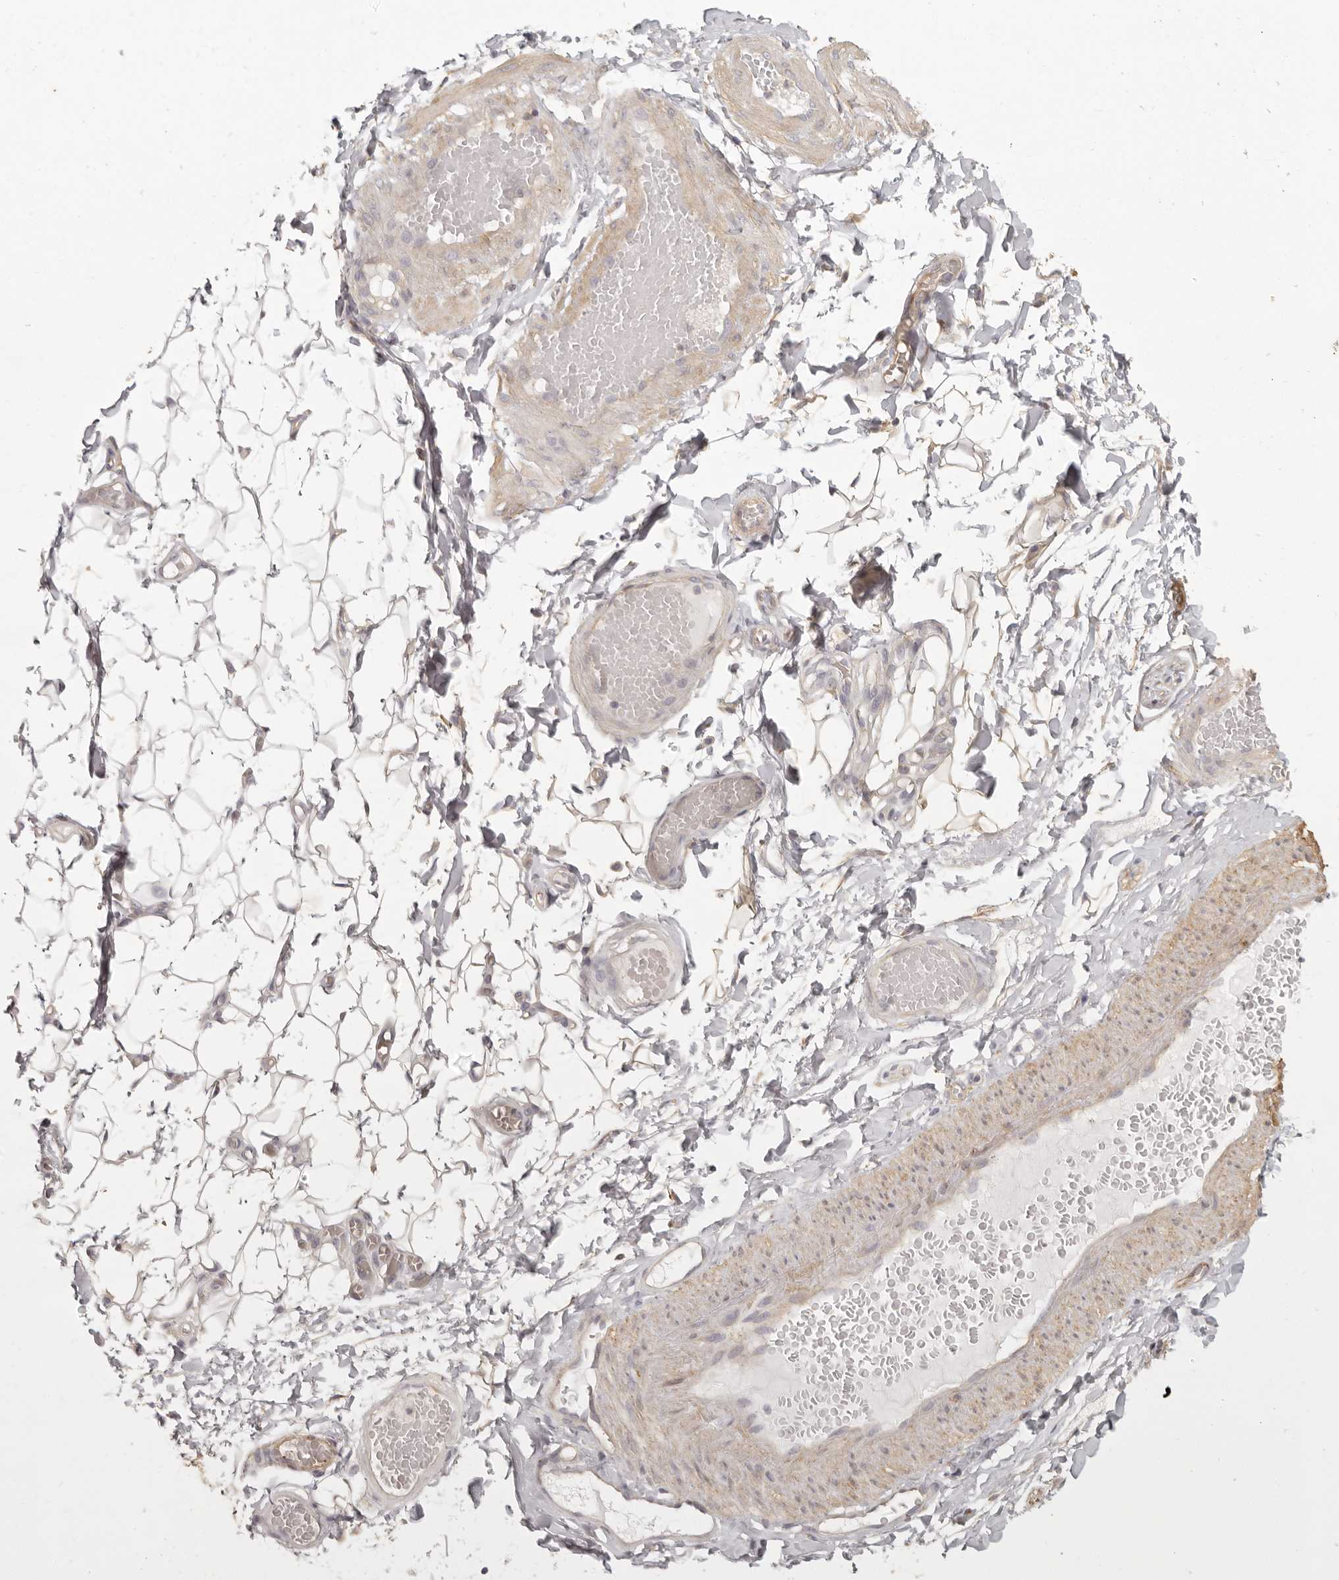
{"staining": {"intensity": "negative", "quantity": "none", "location": "none"}, "tissue": "adipose tissue", "cell_type": "Adipocytes", "image_type": "normal", "snomed": [{"axis": "morphology", "description": "Normal tissue, NOS"}, {"axis": "topography", "description": "Adipose tissue"}, {"axis": "topography", "description": "Vascular tissue"}, {"axis": "topography", "description": "Peripheral nerve tissue"}], "caption": "Adipose tissue stained for a protein using immunohistochemistry shows no expression adipocytes.", "gene": "NIBAN1", "patient": {"sex": "male", "age": 25}}